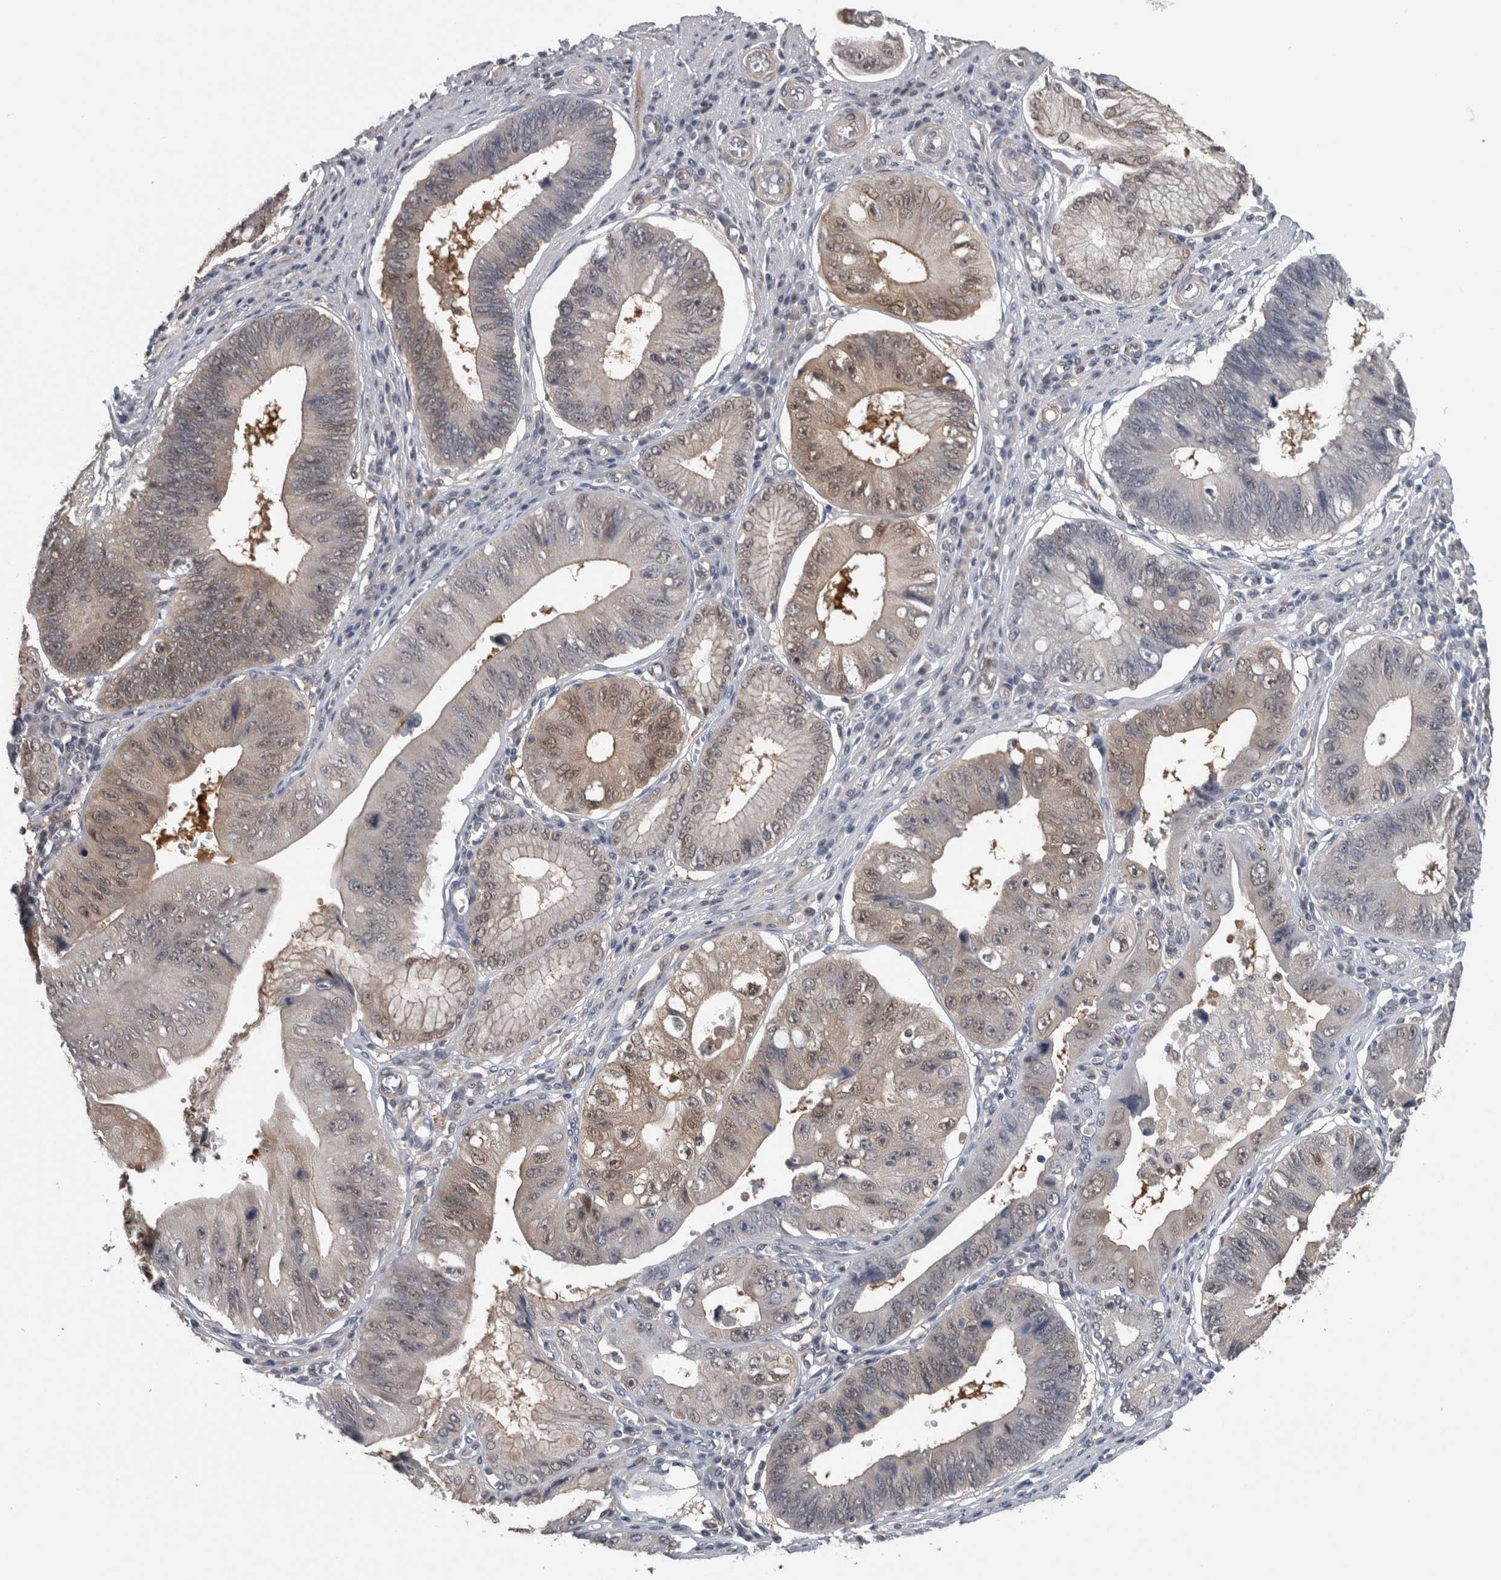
{"staining": {"intensity": "weak", "quantity": "<25%", "location": "cytoplasmic/membranous,nuclear"}, "tissue": "stomach cancer", "cell_type": "Tumor cells", "image_type": "cancer", "snomed": [{"axis": "morphology", "description": "Adenocarcinoma, NOS"}, {"axis": "topography", "description": "Stomach"}], "caption": "The image demonstrates no significant positivity in tumor cells of stomach adenocarcinoma.", "gene": "NAPRT", "patient": {"sex": "male", "age": 59}}